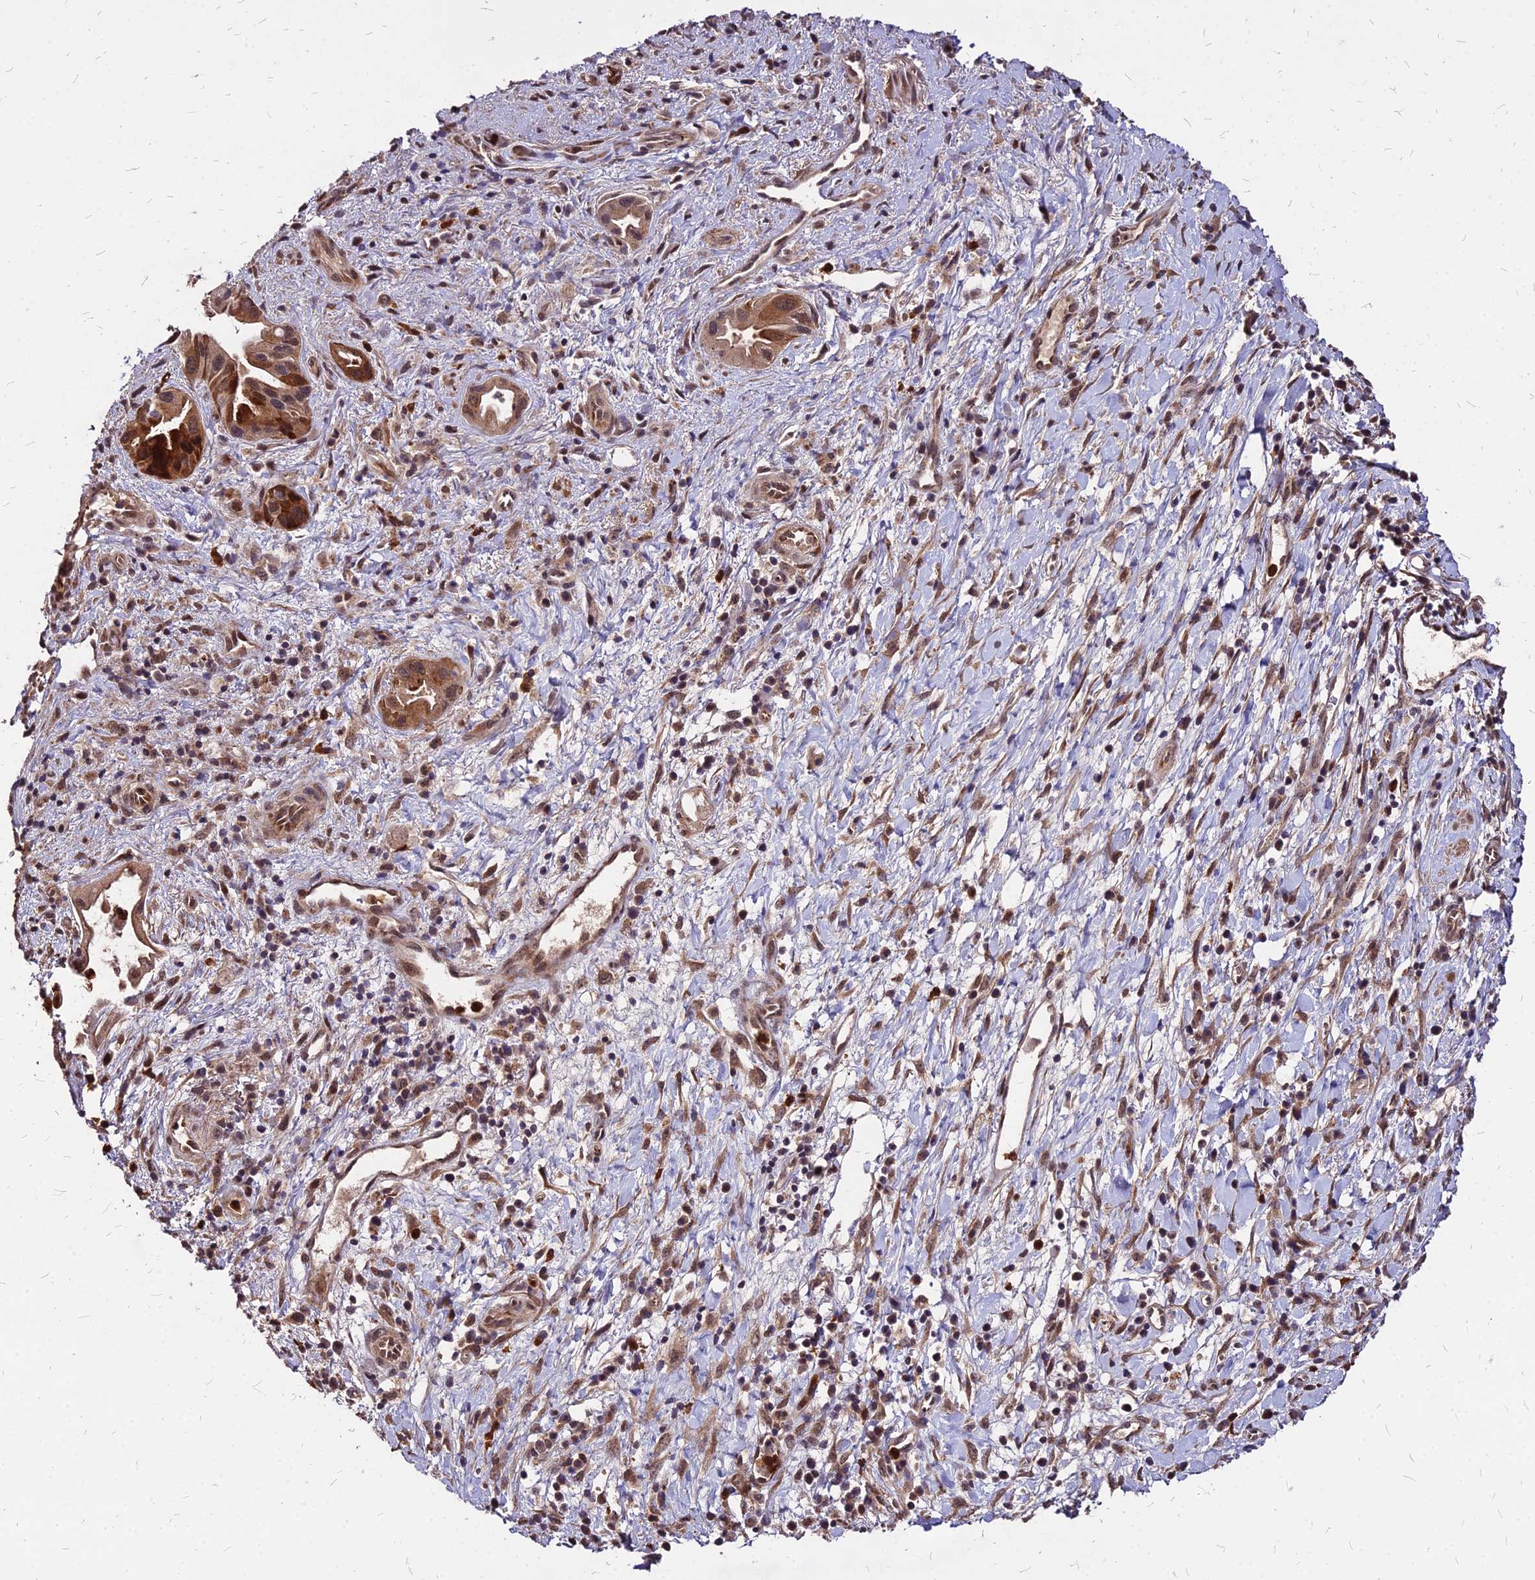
{"staining": {"intensity": "moderate", "quantity": ">75%", "location": "cytoplasmic/membranous,nuclear"}, "tissue": "pancreatic cancer", "cell_type": "Tumor cells", "image_type": "cancer", "snomed": [{"axis": "morphology", "description": "Adenocarcinoma, NOS"}, {"axis": "topography", "description": "Pancreas"}], "caption": "Human pancreatic cancer stained with a brown dye reveals moderate cytoplasmic/membranous and nuclear positive expression in about >75% of tumor cells.", "gene": "APBA3", "patient": {"sex": "female", "age": 77}}